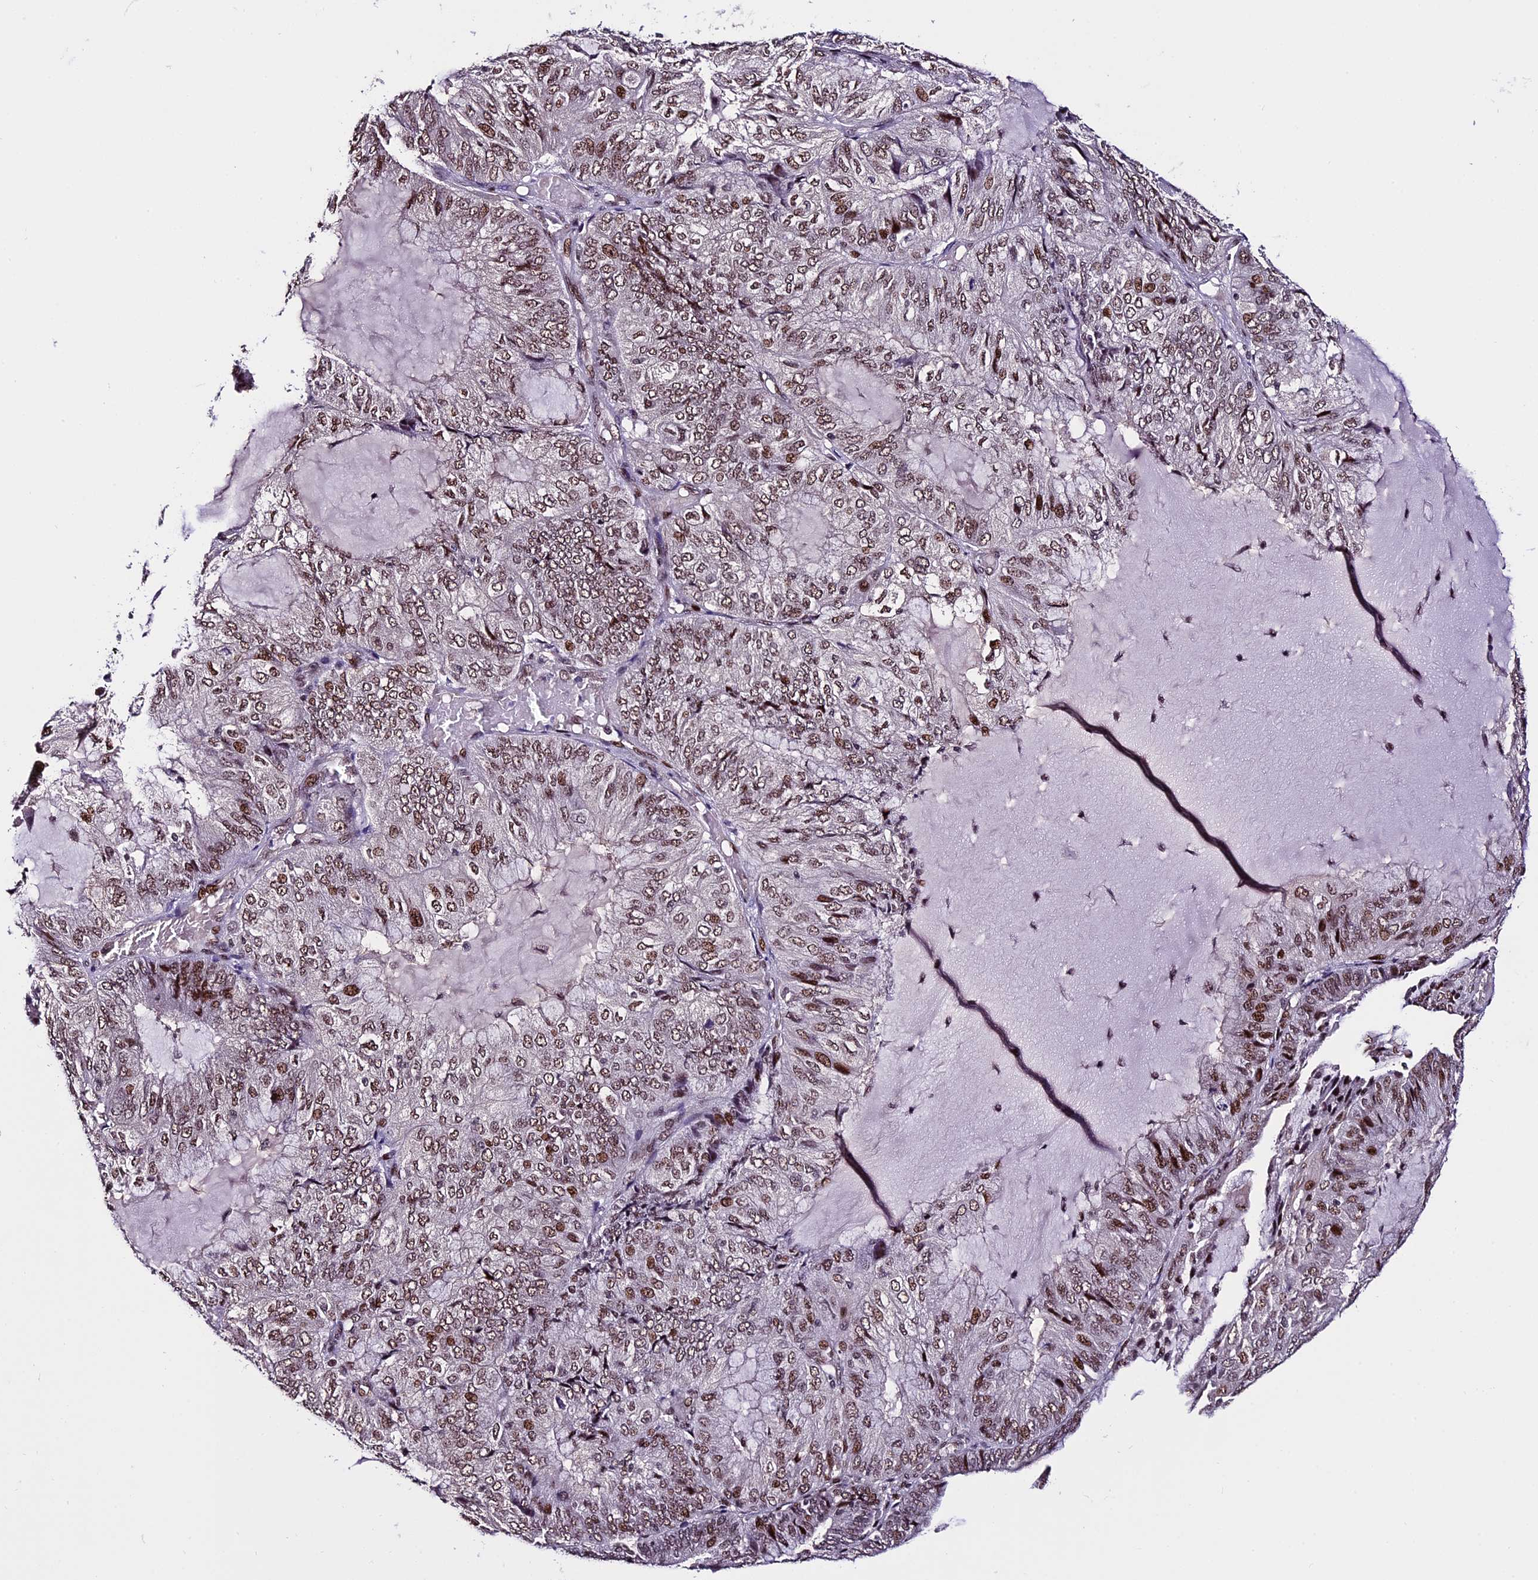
{"staining": {"intensity": "moderate", "quantity": ">75%", "location": "nuclear"}, "tissue": "endometrial cancer", "cell_type": "Tumor cells", "image_type": "cancer", "snomed": [{"axis": "morphology", "description": "Adenocarcinoma, NOS"}, {"axis": "topography", "description": "Endometrium"}], "caption": "Moderate nuclear protein staining is appreciated in about >75% of tumor cells in endometrial cancer.", "gene": "TCP11L2", "patient": {"sex": "female", "age": 81}}